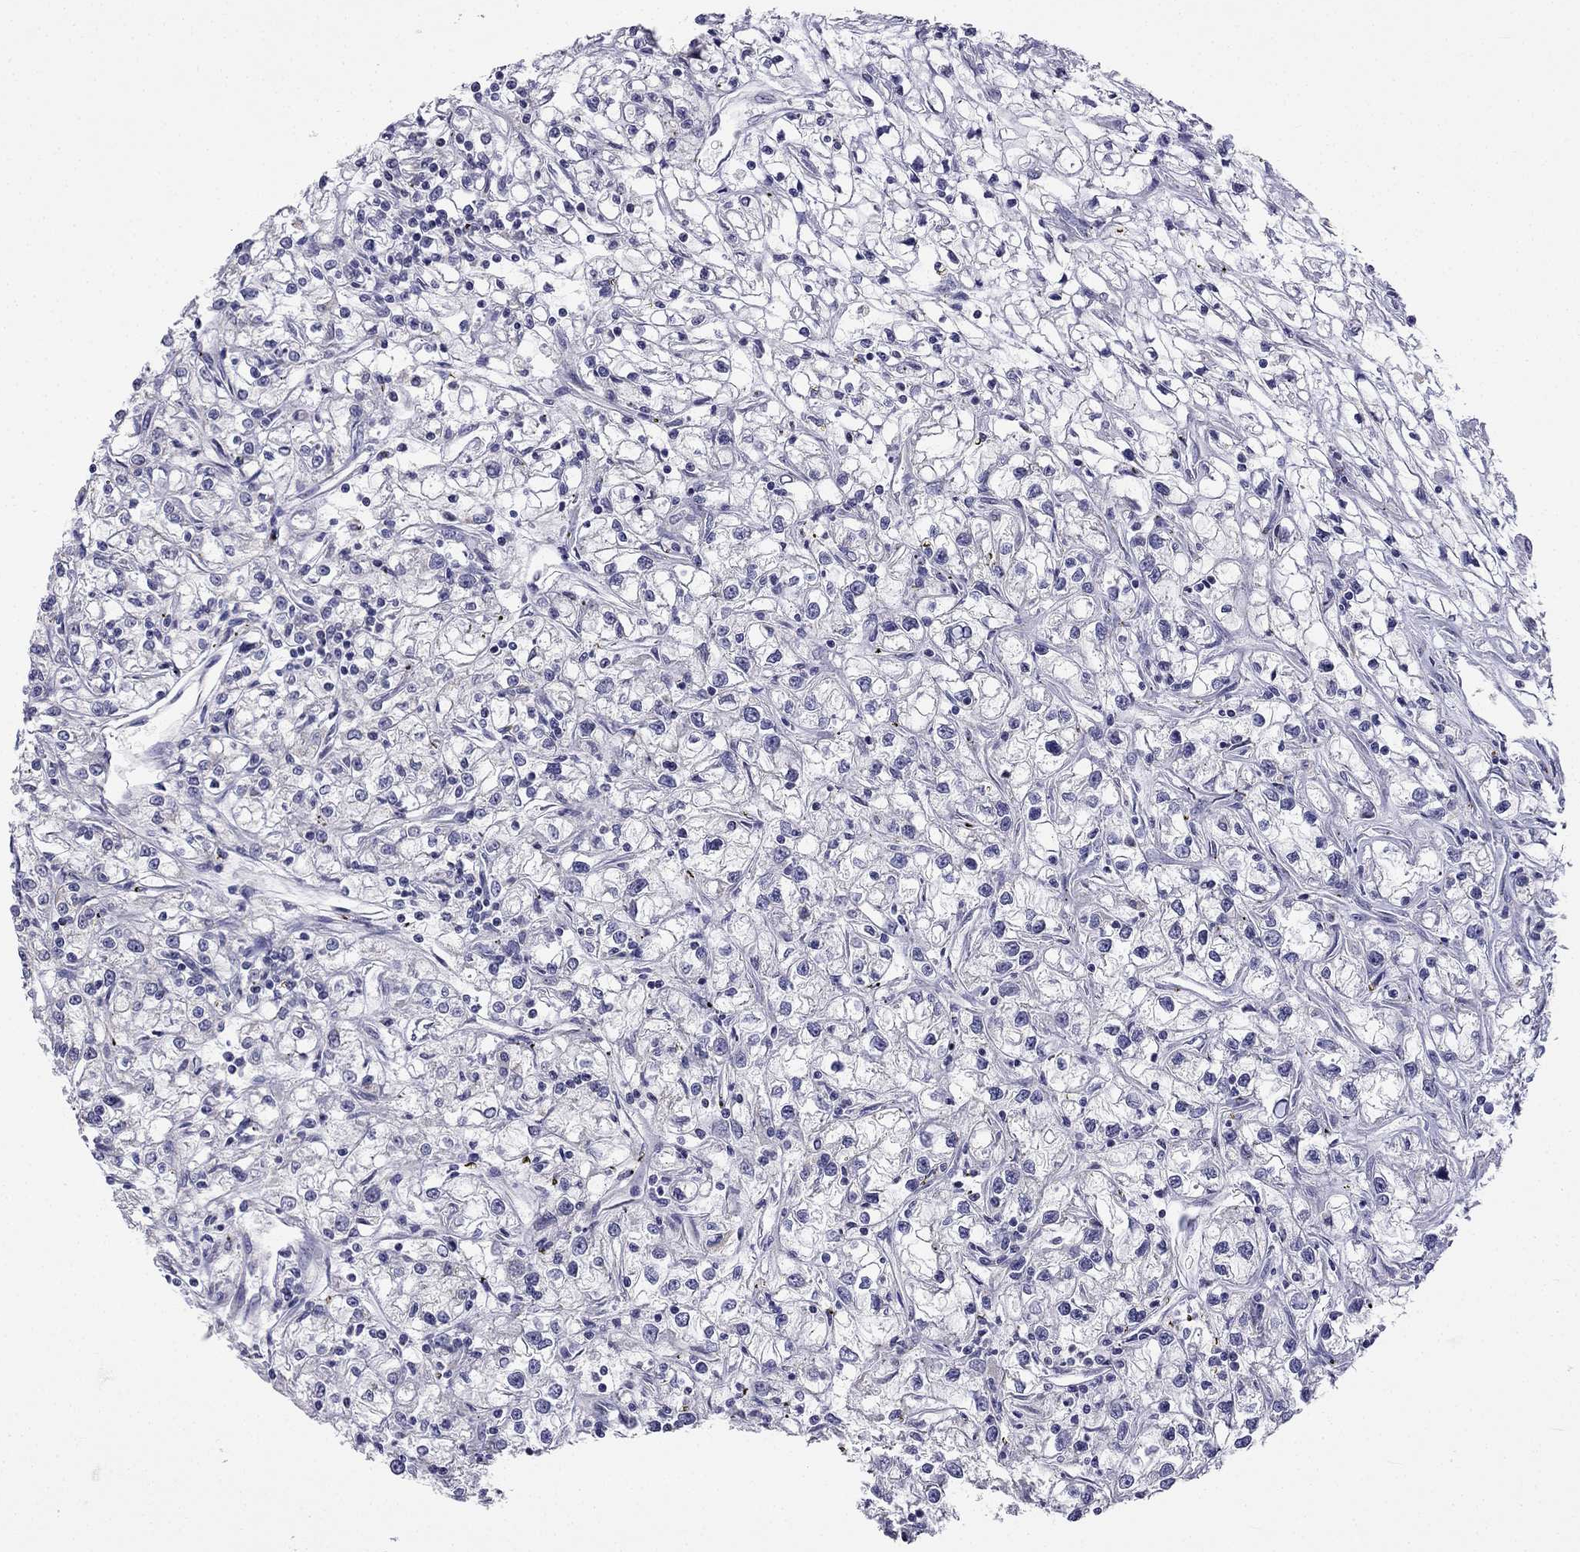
{"staining": {"intensity": "negative", "quantity": "none", "location": "none"}, "tissue": "renal cancer", "cell_type": "Tumor cells", "image_type": "cancer", "snomed": [{"axis": "morphology", "description": "Adenocarcinoma, NOS"}, {"axis": "topography", "description": "Kidney"}], "caption": "Adenocarcinoma (renal) was stained to show a protein in brown. There is no significant expression in tumor cells. (Brightfield microscopy of DAB IHC at high magnification).", "gene": "C5orf49", "patient": {"sex": "female", "age": 59}}